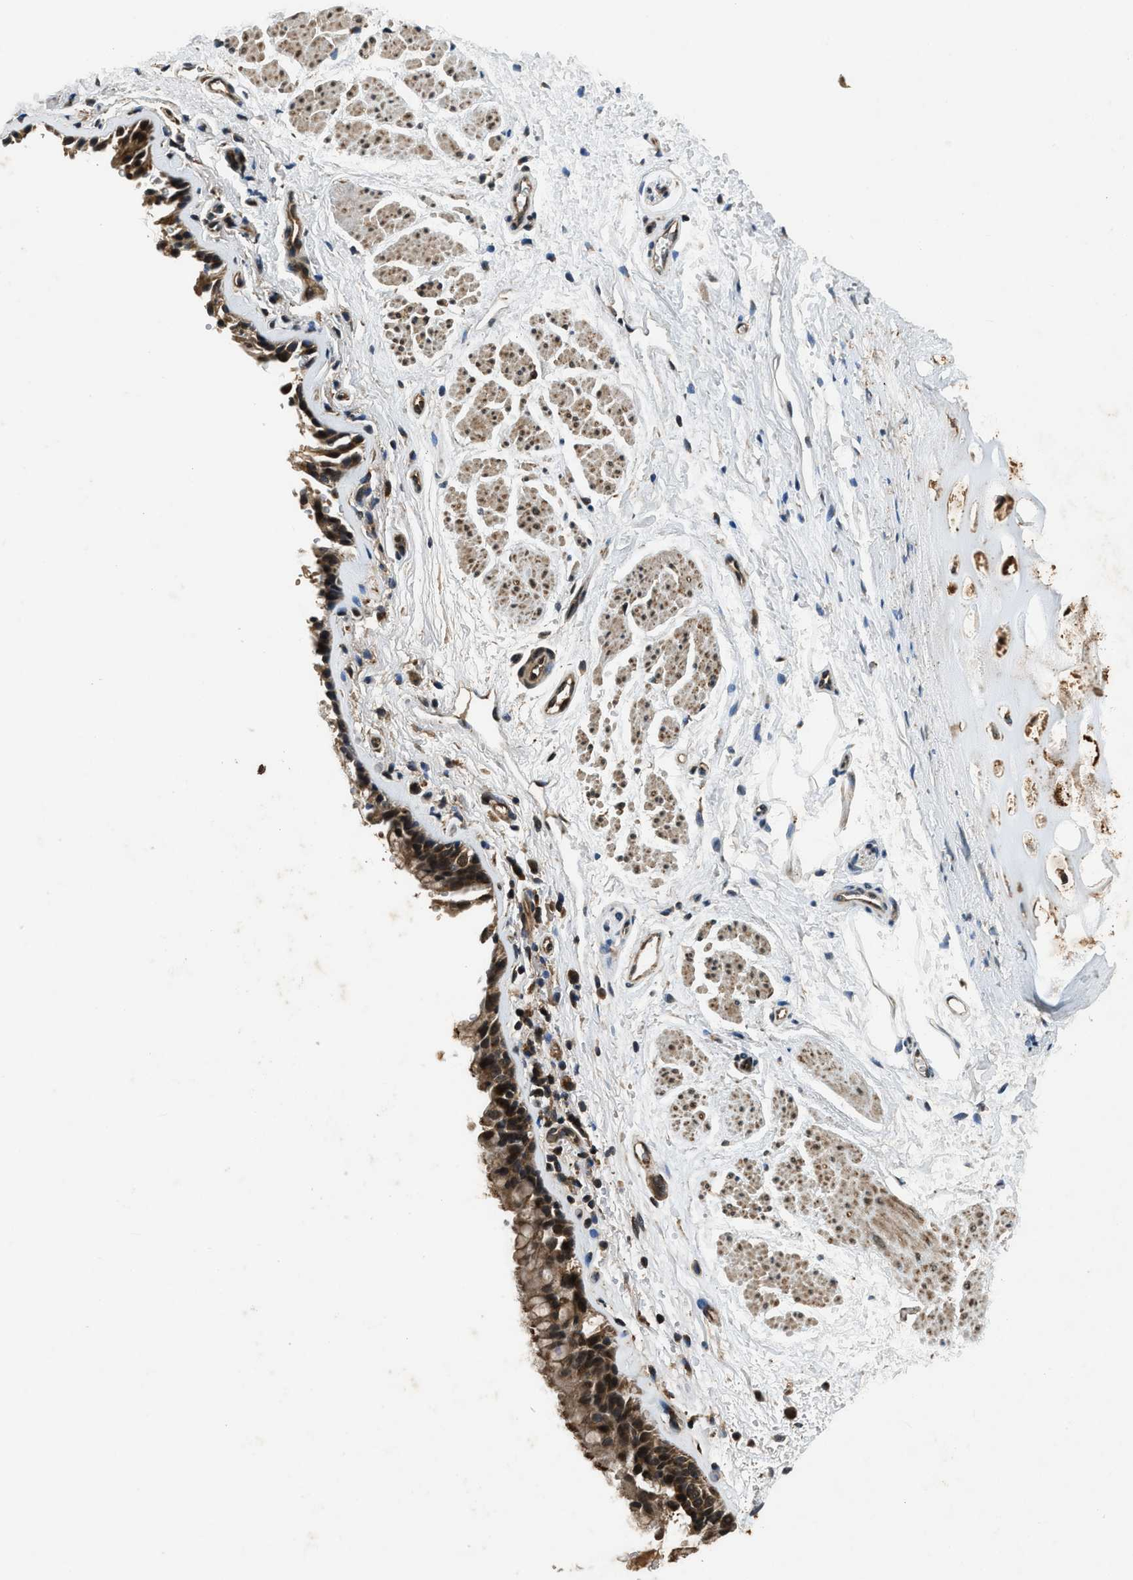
{"staining": {"intensity": "strong", "quantity": ">75%", "location": "cytoplasmic/membranous"}, "tissue": "bronchus", "cell_type": "Respiratory epithelial cells", "image_type": "normal", "snomed": [{"axis": "morphology", "description": "Normal tissue, NOS"}, {"axis": "topography", "description": "Cartilage tissue"}, {"axis": "topography", "description": "Bronchus"}], "caption": "A histopathology image showing strong cytoplasmic/membranous positivity in about >75% of respiratory epithelial cells in unremarkable bronchus, as visualized by brown immunohistochemical staining.", "gene": "RPS6KB1", "patient": {"sex": "female", "age": 53}}